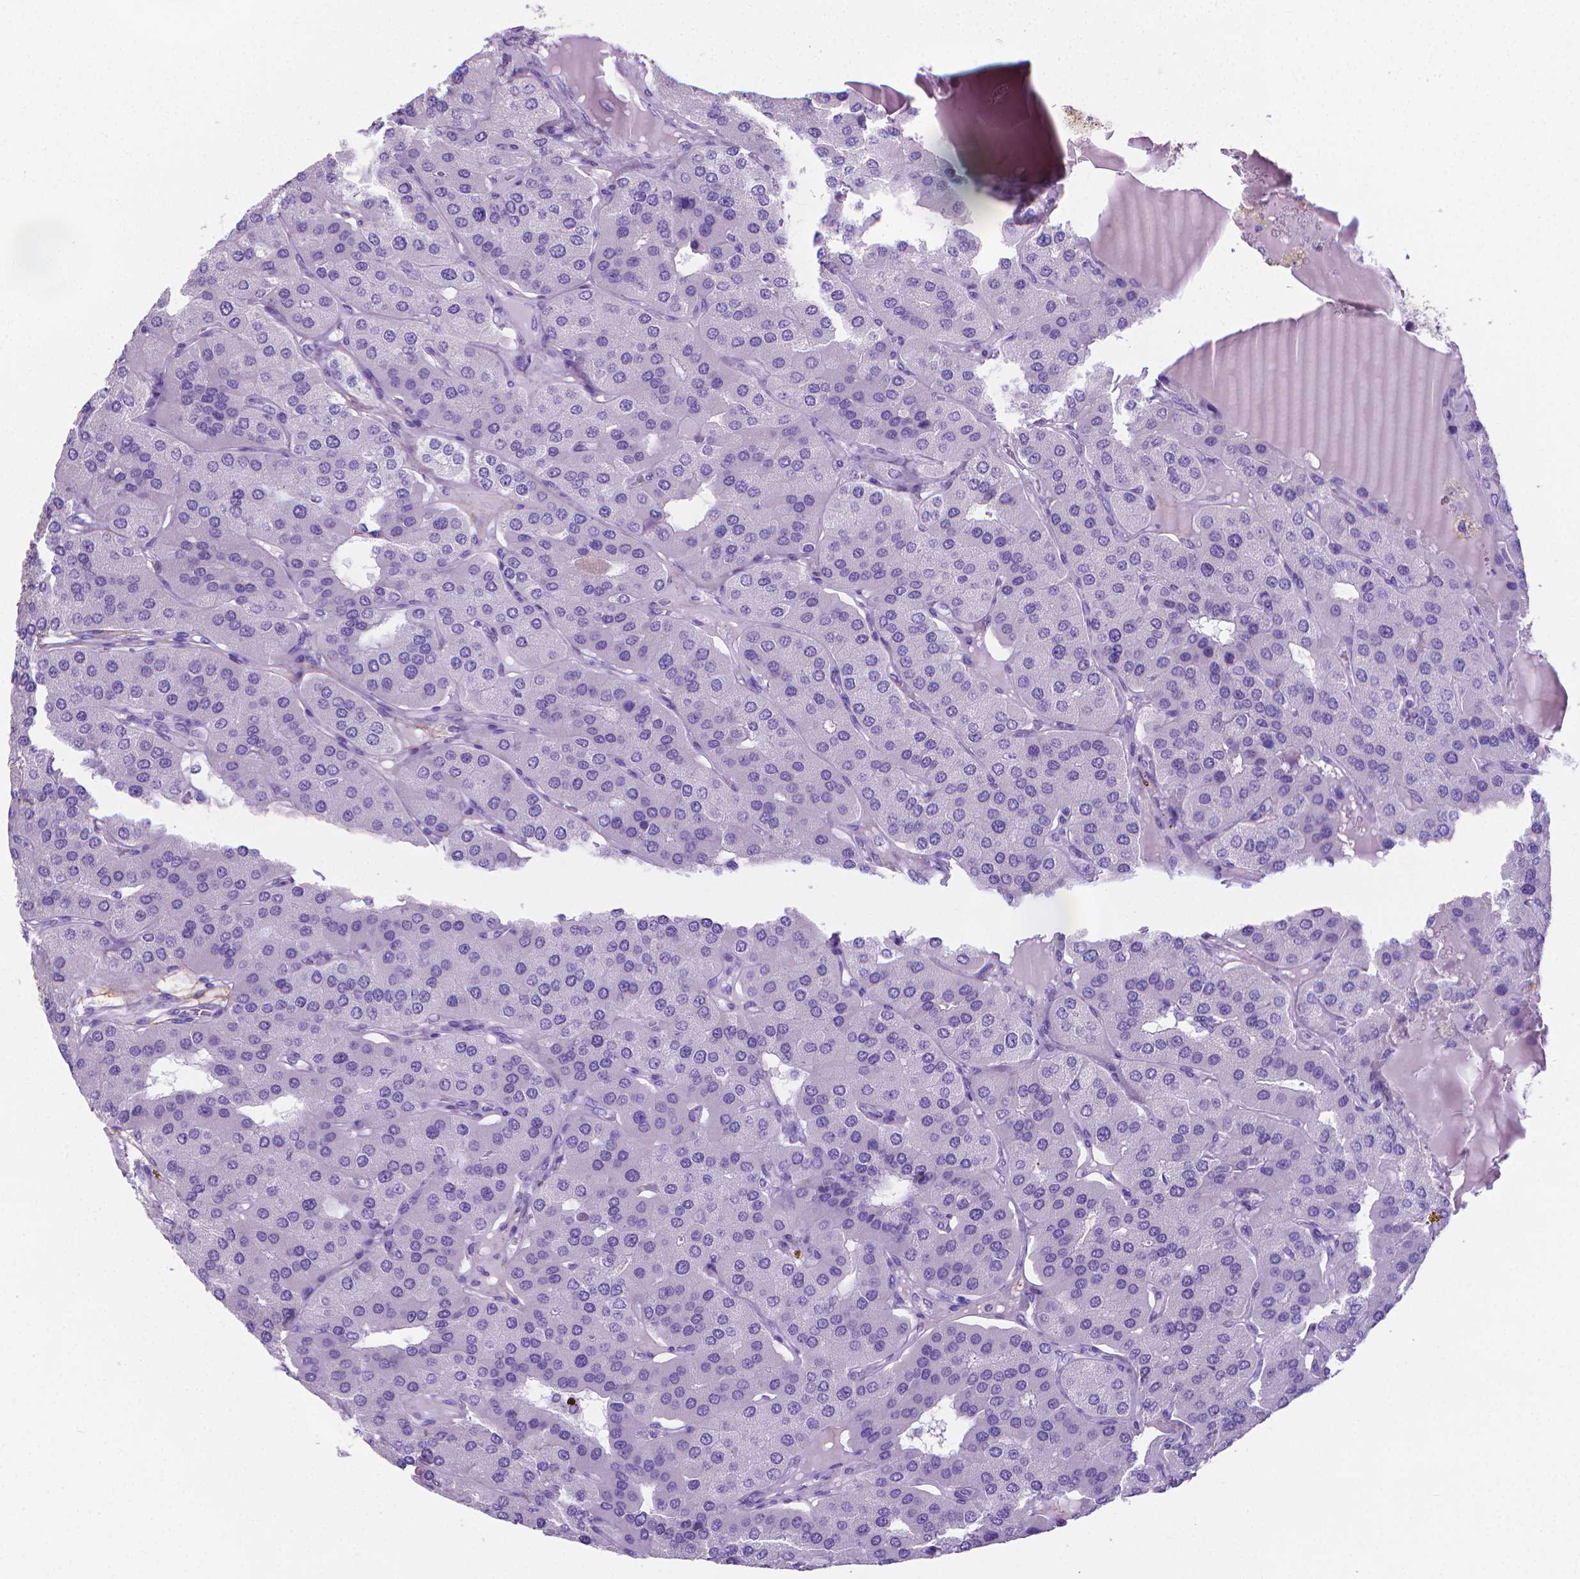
{"staining": {"intensity": "negative", "quantity": "none", "location": "none"}, "tissue": "parathyroid gland", "cell_type": "Glandular cells", "image_type": "normal", "snomed": [{"axis": "morphology", "description": "Normal tissue, NOS"}, {"axis": "morphology", "description": "Adenoma, NOS"}, {"axis": "topography", "description": "Parathyroid gland"}], "caption": "Image shows no protein staining in glandular cells of unremarkable parathyroid gland. (Brightfield microscopy of DAB (3,3'-diaminobenzidine) immunohistochemistry at high magnification).", "gene": "MFAP2", "patient": {"sex": "female", "age": 86}}